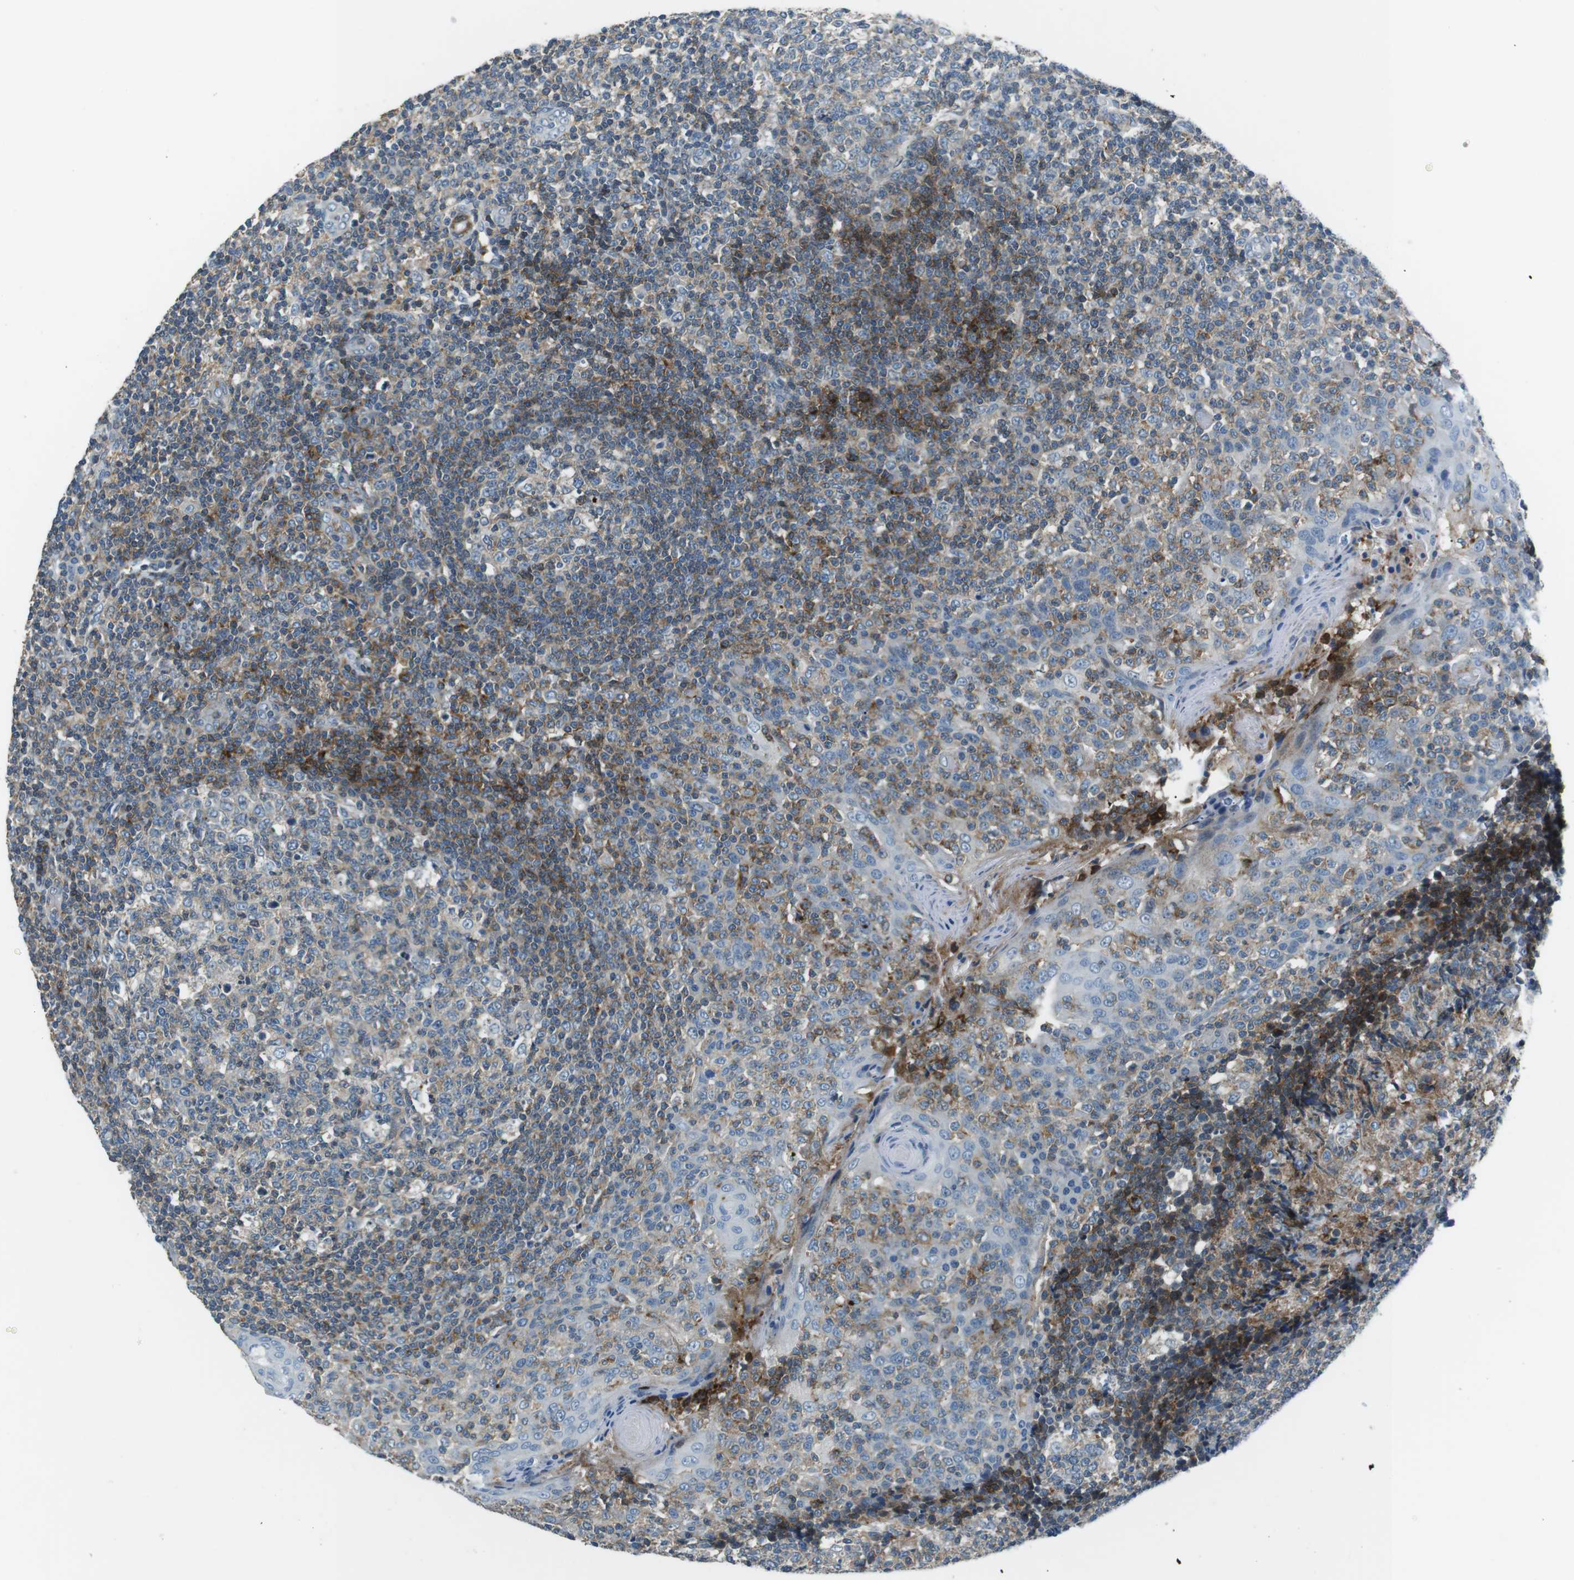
{"staining": {"intensity": "moderate", "quantity": "25%-75%", "location": "cytoplasmic/membranous"}, "tissue": "tonsil", "cell_type": "Germinal center cells", "image_type": "normal", "snomed": [{"axis": "morphology", "description": "Normal tissue, NOS"}, {"axis": "topography", "description": "Tonsil"}], "caption": "This image displays immunohistochemistry staining of unremarkable tonsil, with medium moderate cytoplasmic/membranous positivity in about 25%-75% of germinal center cells.", "gene": "ARVCF", "patient": {"sex": "female", "age": 19}}